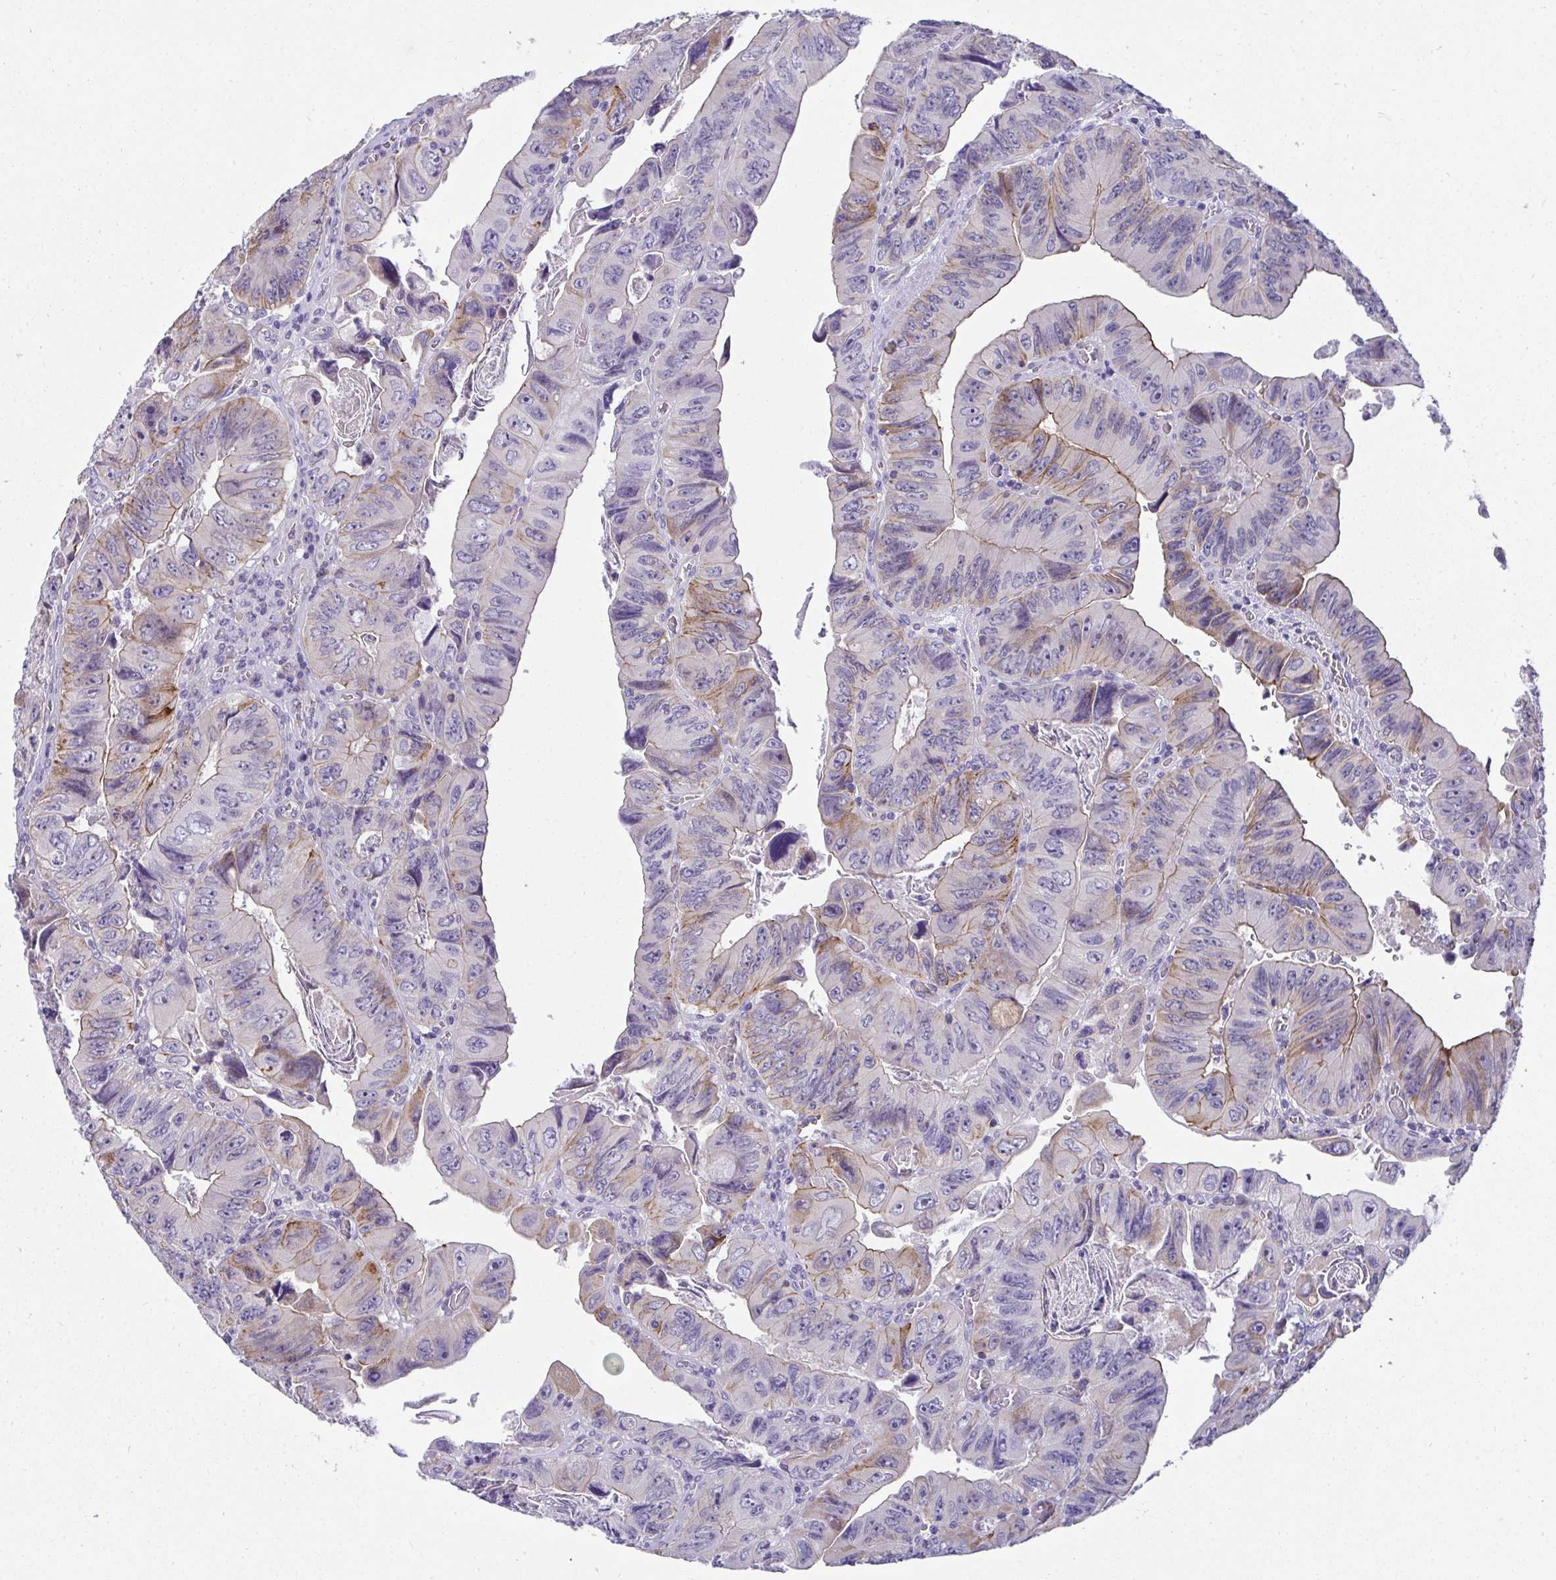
{"staining": {"intensity": "moderate", "quantity": "<25%", "location": "cytoplasmic/membranous"}, "tissue": "colorectal cancer", "cell_type": "Tumor cells", "image_type": "cancer", "snomed": [{"axis": "morphology", "description": "Adenocarcinoma, NOS"}, {"axis": "topography", "description": "Colon"}], "caption": "IHC staining of colorectal cancer (adenocarcinoma), which demonstrates low levels of moderate cytoplasmic/membranous expression in approximately <25% of tumor cells indicating moderate cytoplasmic/membranous protein expression. The staining was performed using DAB (3,3'-diaminobenzidine) (brown) for protein detection and nuclei were counterstained in hematoxylin (blue).", "gene": "AK5", "patient": {"sex": "female", "age": 84}}